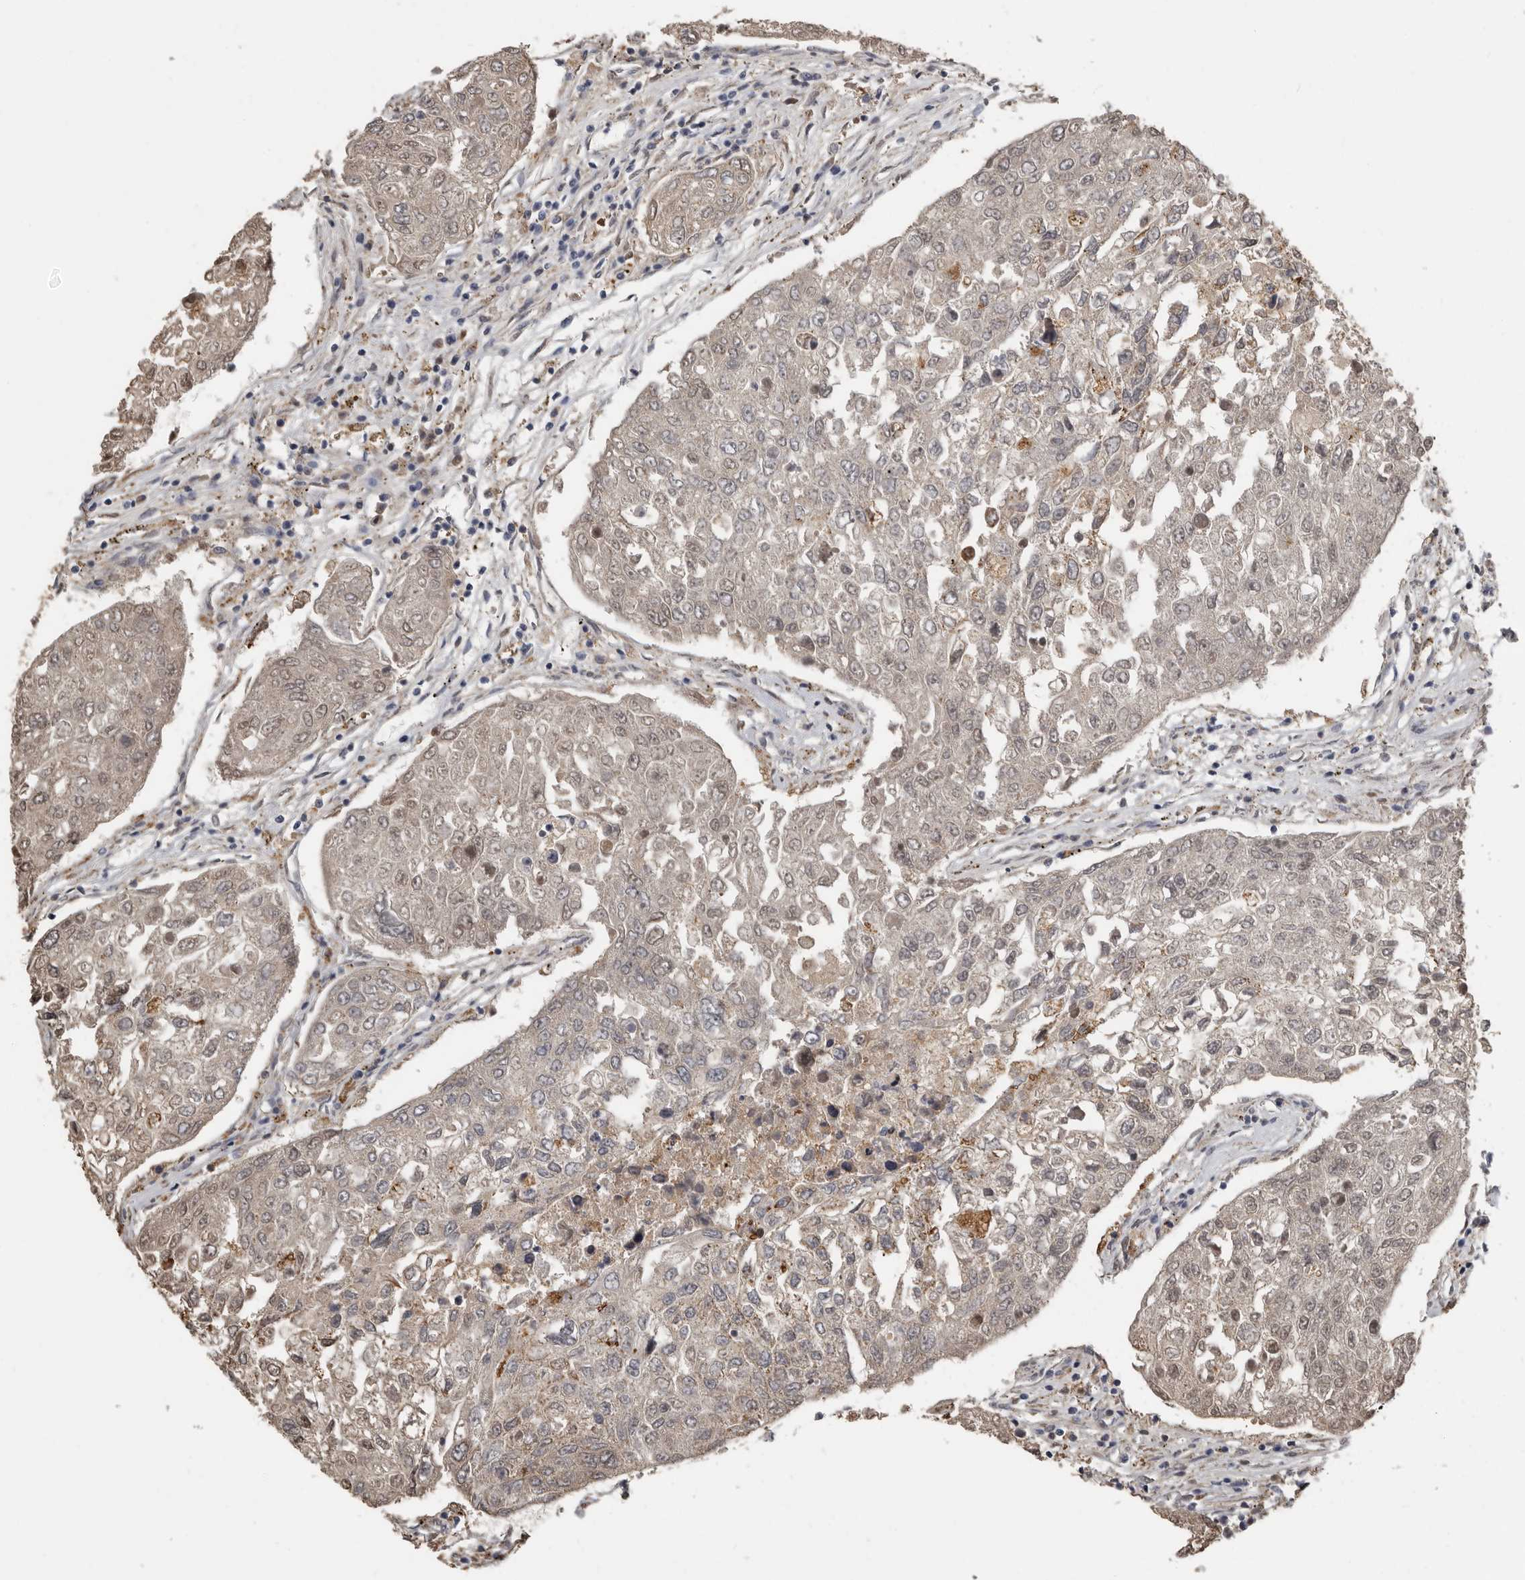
{"staining": {"intensity": "moderate", "quantity": "<25%", "location": "cytoplasmic/membranous,nuclear"}, "tissue": "urothelial cancer", "cell_type": "Tumor cells", "image_type": "cancer", "snomed": [{"axis": "morphology", "description": "Urothelial carcinoma, High grade"}, {"axis": "topography", "description": "Lymph node"}, {"axis": "topography", "description": "Urinary bladder"}], "caption": "A histopathology image showing moderate cytoplasmic/membranous and nuclear expression in about <25% of tumor cells in urothelial cancer, as visualized by brown immunohistochemical staining.", "gene": "KCNJ8", "patient": {"sex": "male", "age": 51}}